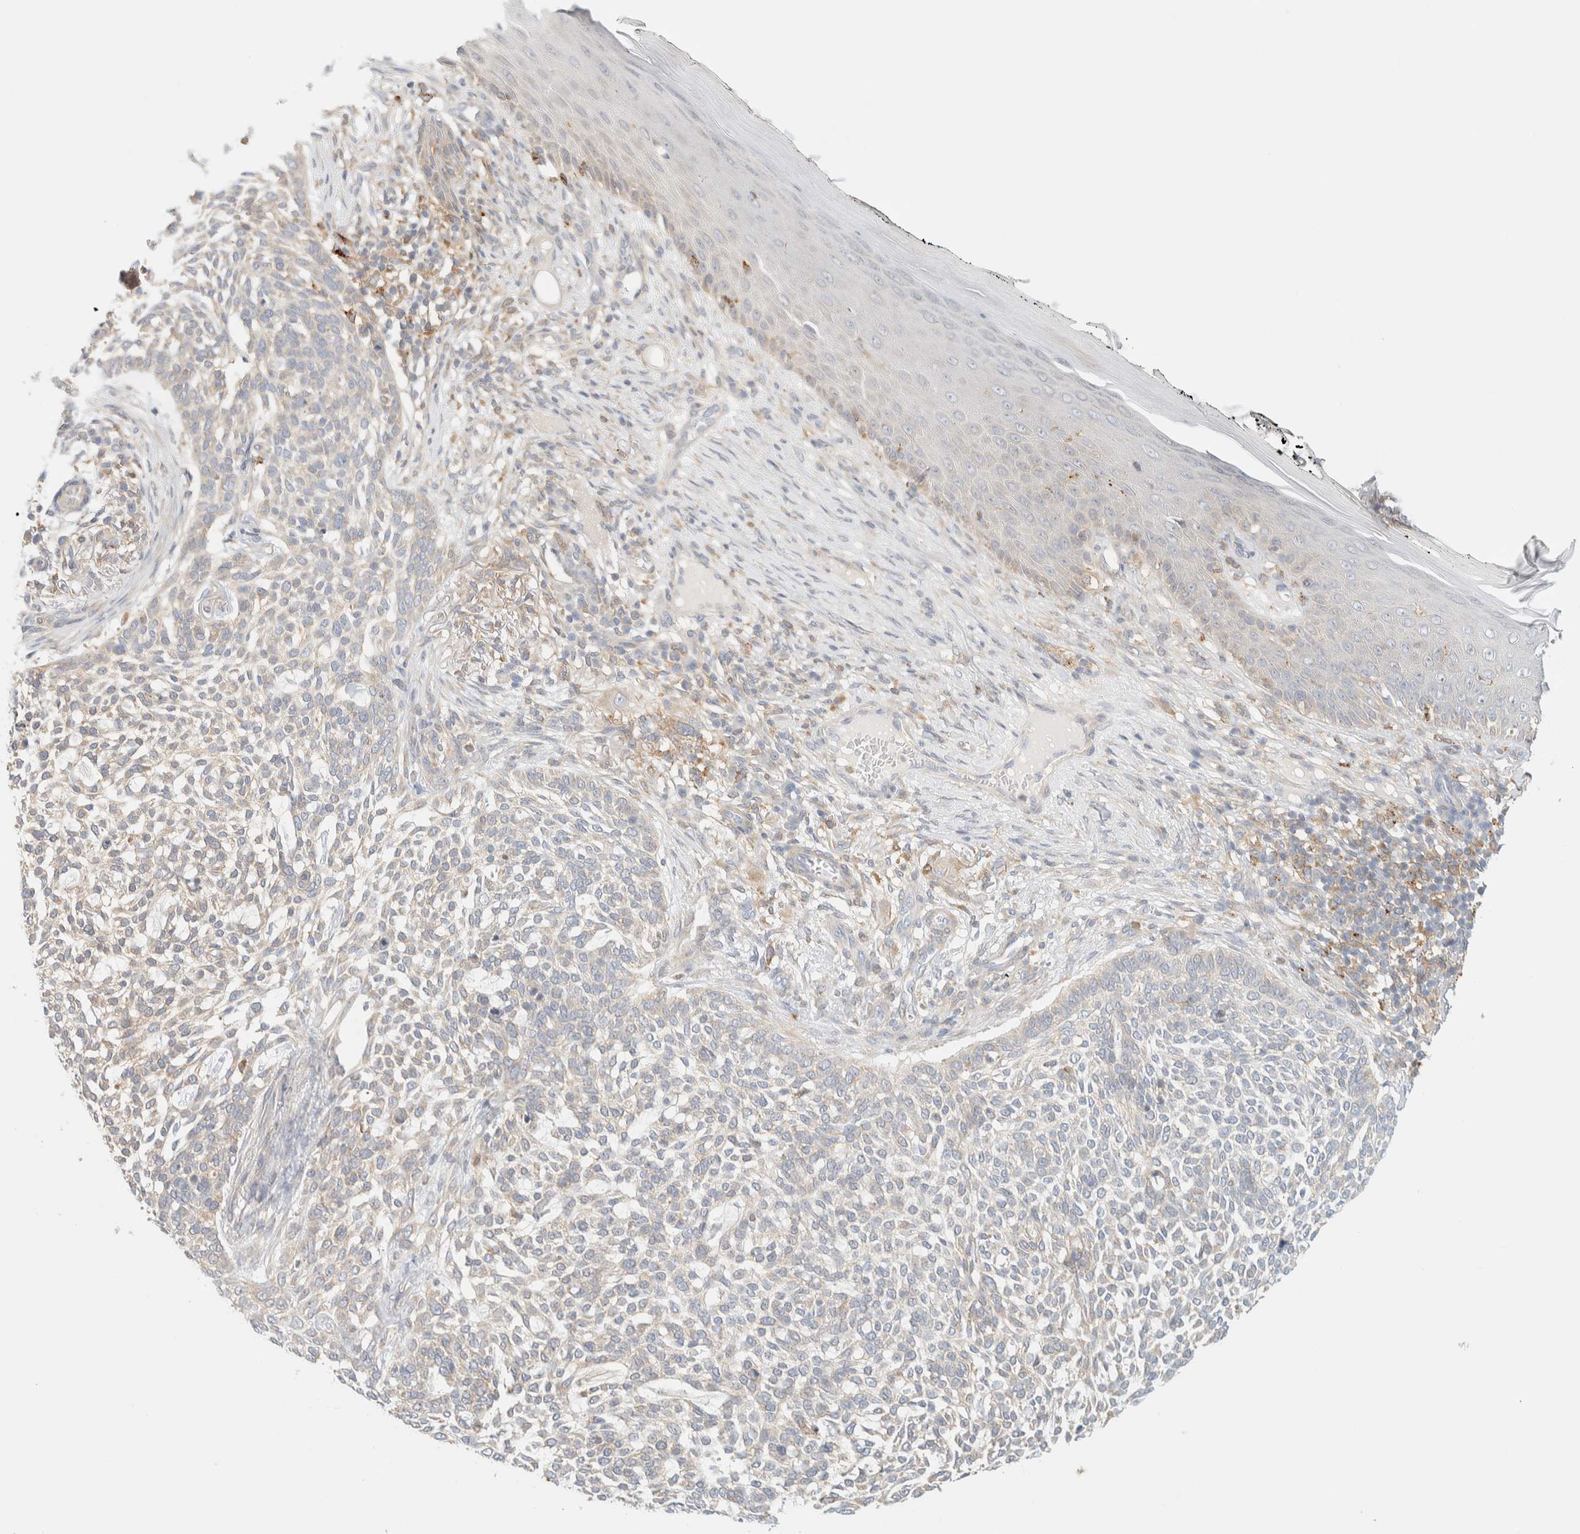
{"staining": {"intensity": "negative", "quantity": "none", "location": "none"}, "tissue": "skin cancer", "cell_type": "Tumor cells", "image_type": "cancer", "snomed": [{"axis": "morphology", "description": "Basal cell carcinoma"}, {"axis": "topography", "description": "Skin"}], "caption": "The photomicrograph shows no significant staining in tumor cells of skin cancer (basal cell carcinoma).", "gene": "NT5C", "patient": {"sex": "female", "age": 64}}